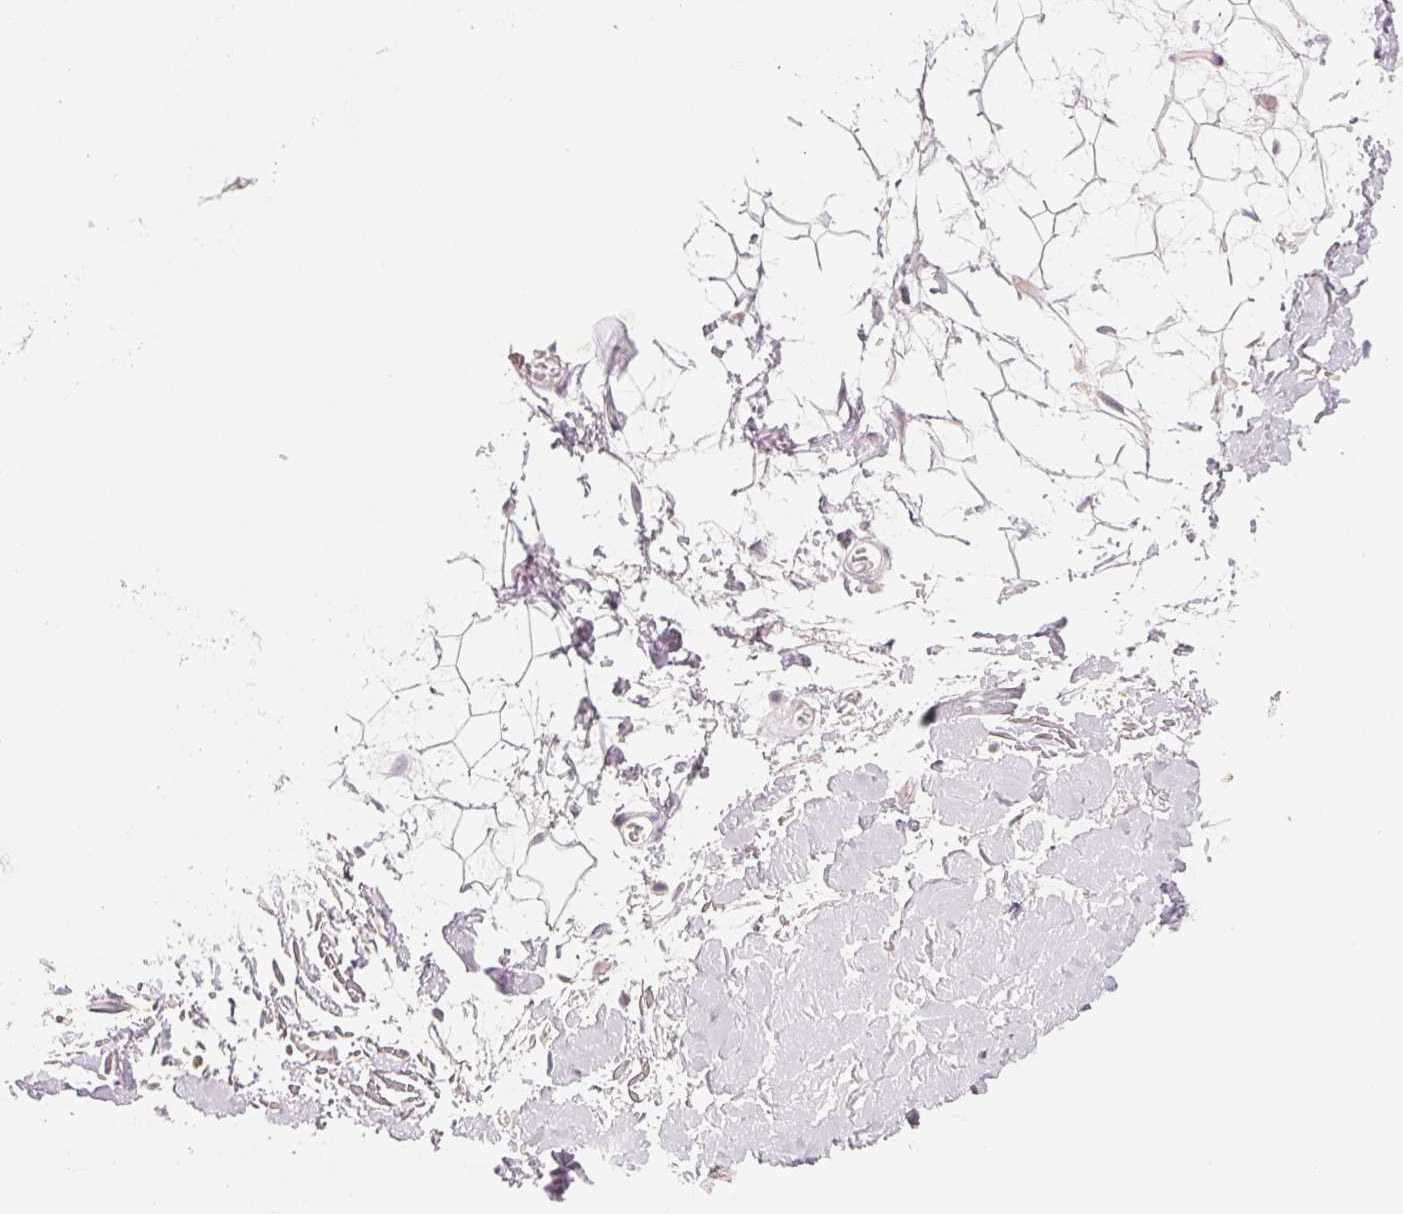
{"staining": {"intensity": "weak", "quantity": "<25%", "location": "cytoplasmic/membranous"}, "tissue": "adipose tissue", "cell_type": "Adipocytes", "image_type": "normal", "snomed": [{"axis": "morphology", "description": "Normal tissue, NOS"}, {"axis": "topography", "description": "Anal"}, {"axis": "topography", "description": "Peripheral nerve tissue"}], "caption": "IHC of normal adipose tissue exhibits no expression in adipocytes. (DAB immunohistochemistry, high magnification).", "gene": "MCOLN3", "patient": {"sex": "male", "age": 78}}